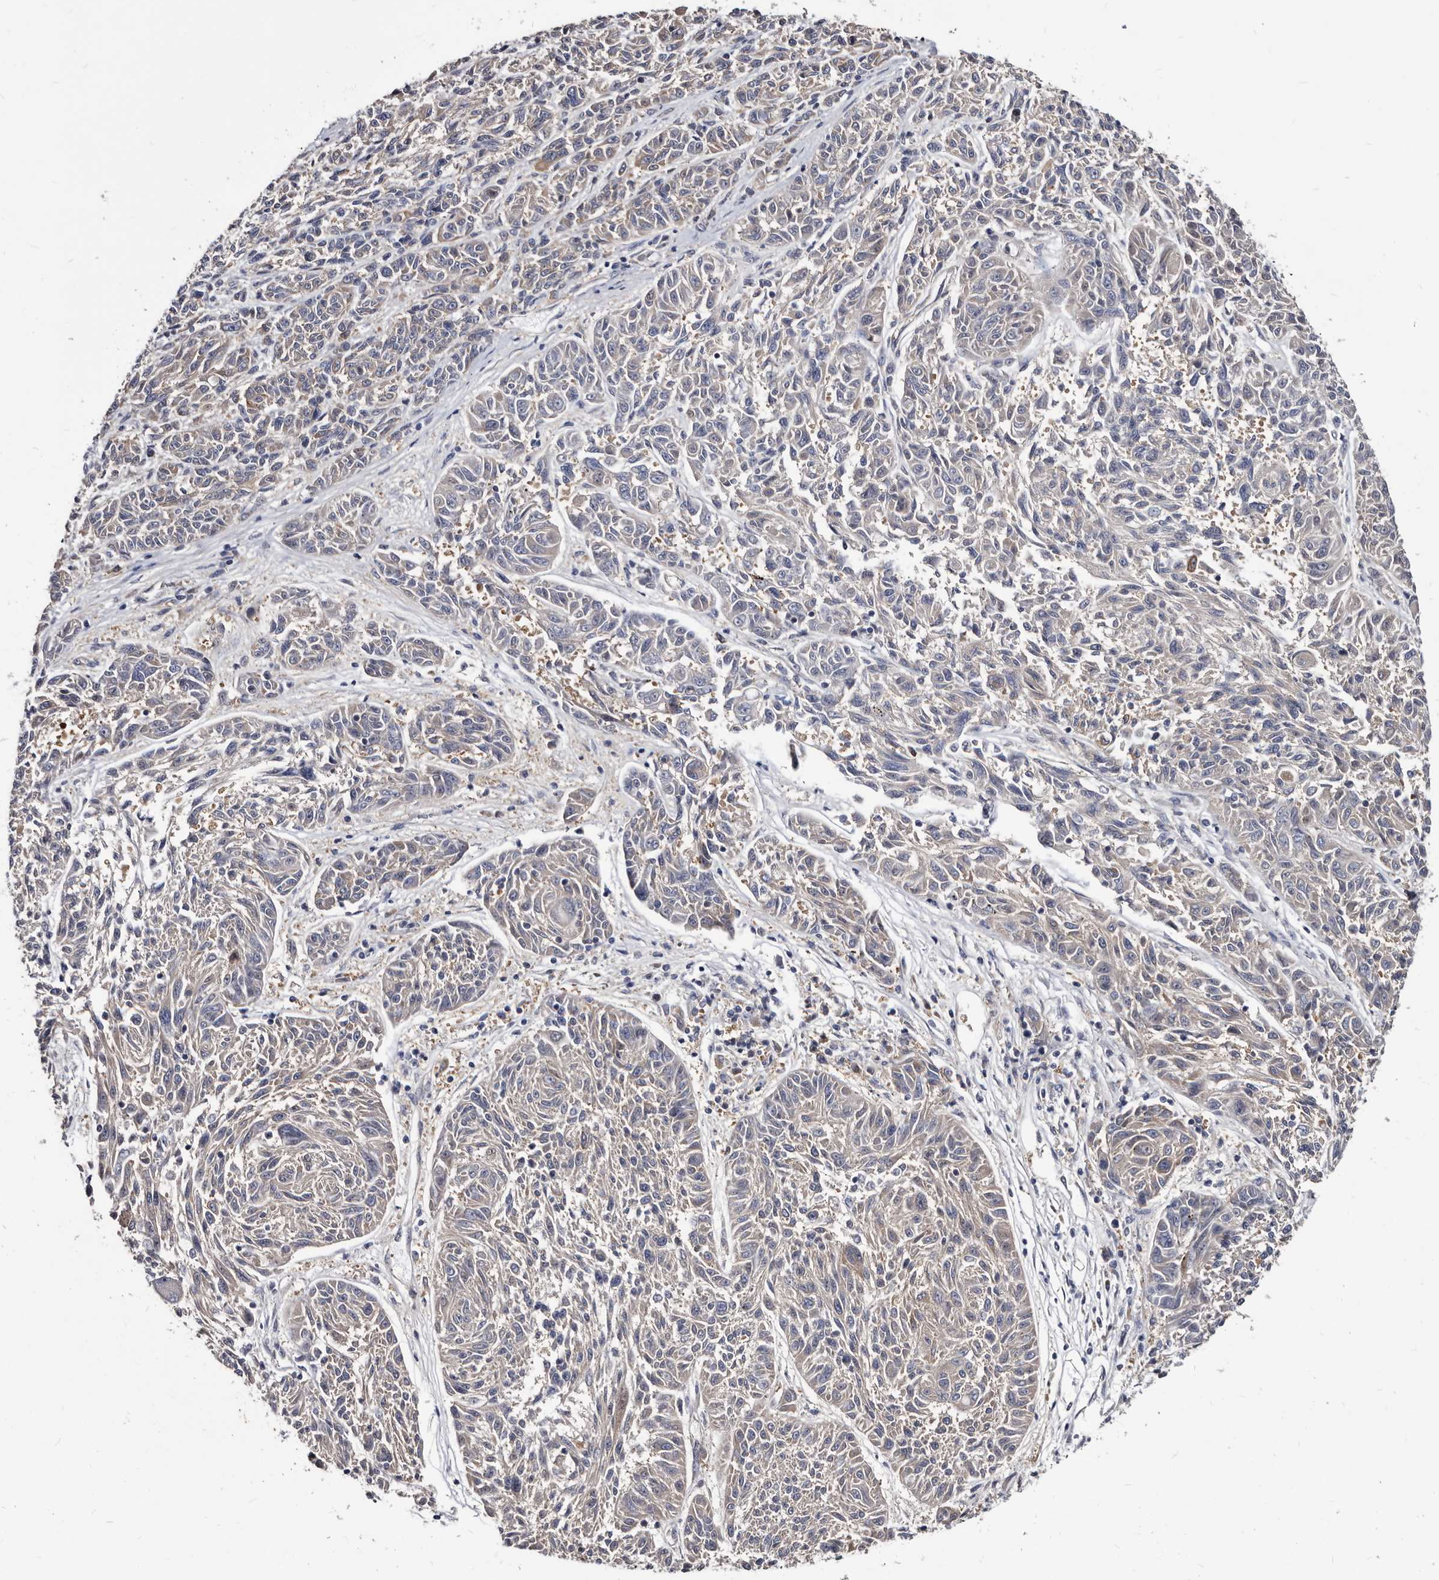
{"staining": {"intensity": "weak", "quantity": "<25%", "location": "cytoplasmic/membranous"}, "tissue": "melanoma", "cell_type": "Tumor cells", "image_type": "cancer", "snomed": [{"axis": "morphology", "description": "Malignant melanoma, NOS"}, {"axis": "topography", "description": "Skin"}], "caption": "DAB immunohistochemical staining of malignant melanoma reveals no significant staining in tumor cells.", "gene": "ABCF2", "patient": {"sex": "male", "age": 53}}